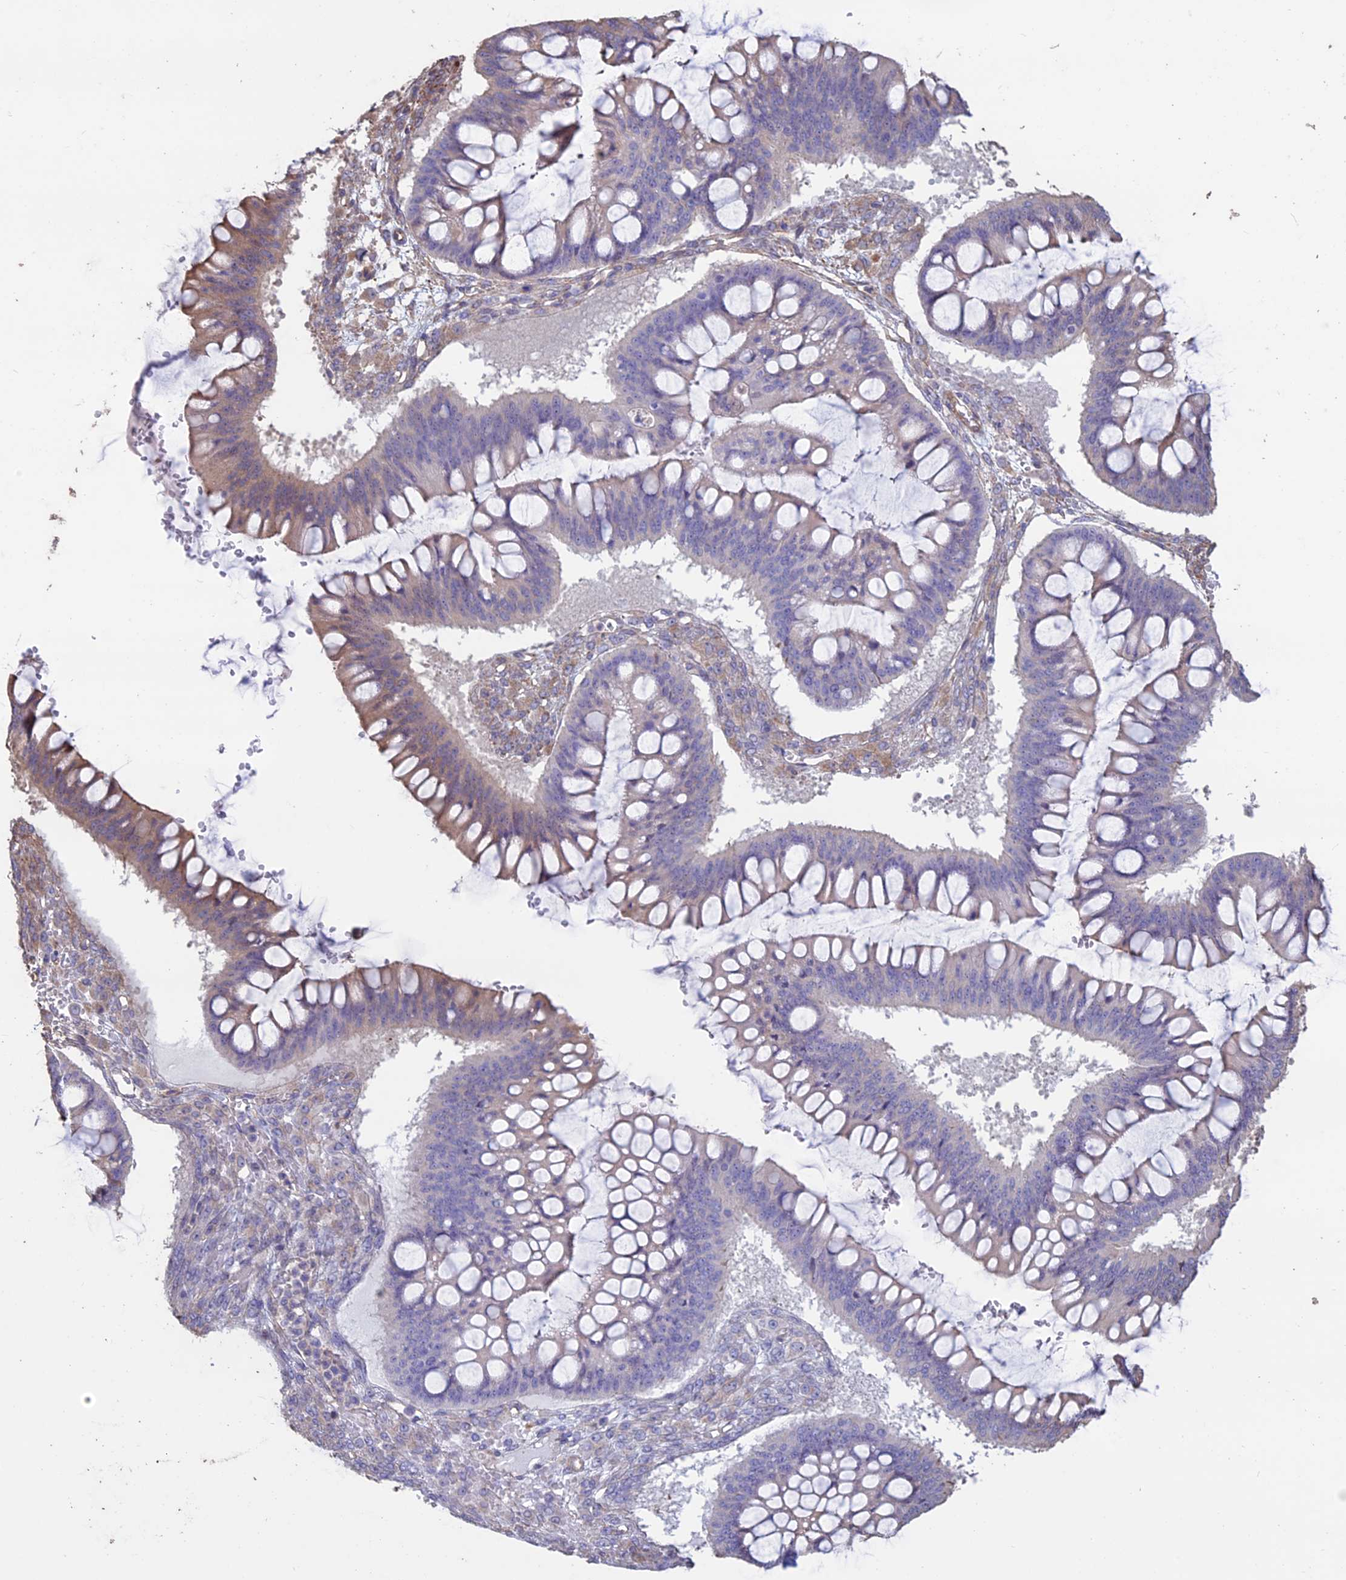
{"staining": {"intensity": "weak", "quantity": "<25%", "location": "cytoplasmic/membranous"}, "tissue": "ovarian cancer", "cell_type": "Tumor cells", "image_type": "cancer", "snomed": [{"axis": "morphology", "description": "Cystadenocarcinoma, mucinous, NOS"}, {"axis": "topography", "description": "Ovary"}], "caption": "Immunohistochemistry (IHC) micrograph of human ovarian cancer stained for a protein (brown), which displays no positivity in tumor cells.", "gene": "CCDC148", "patient": {"sex": "female", "age": 73}}